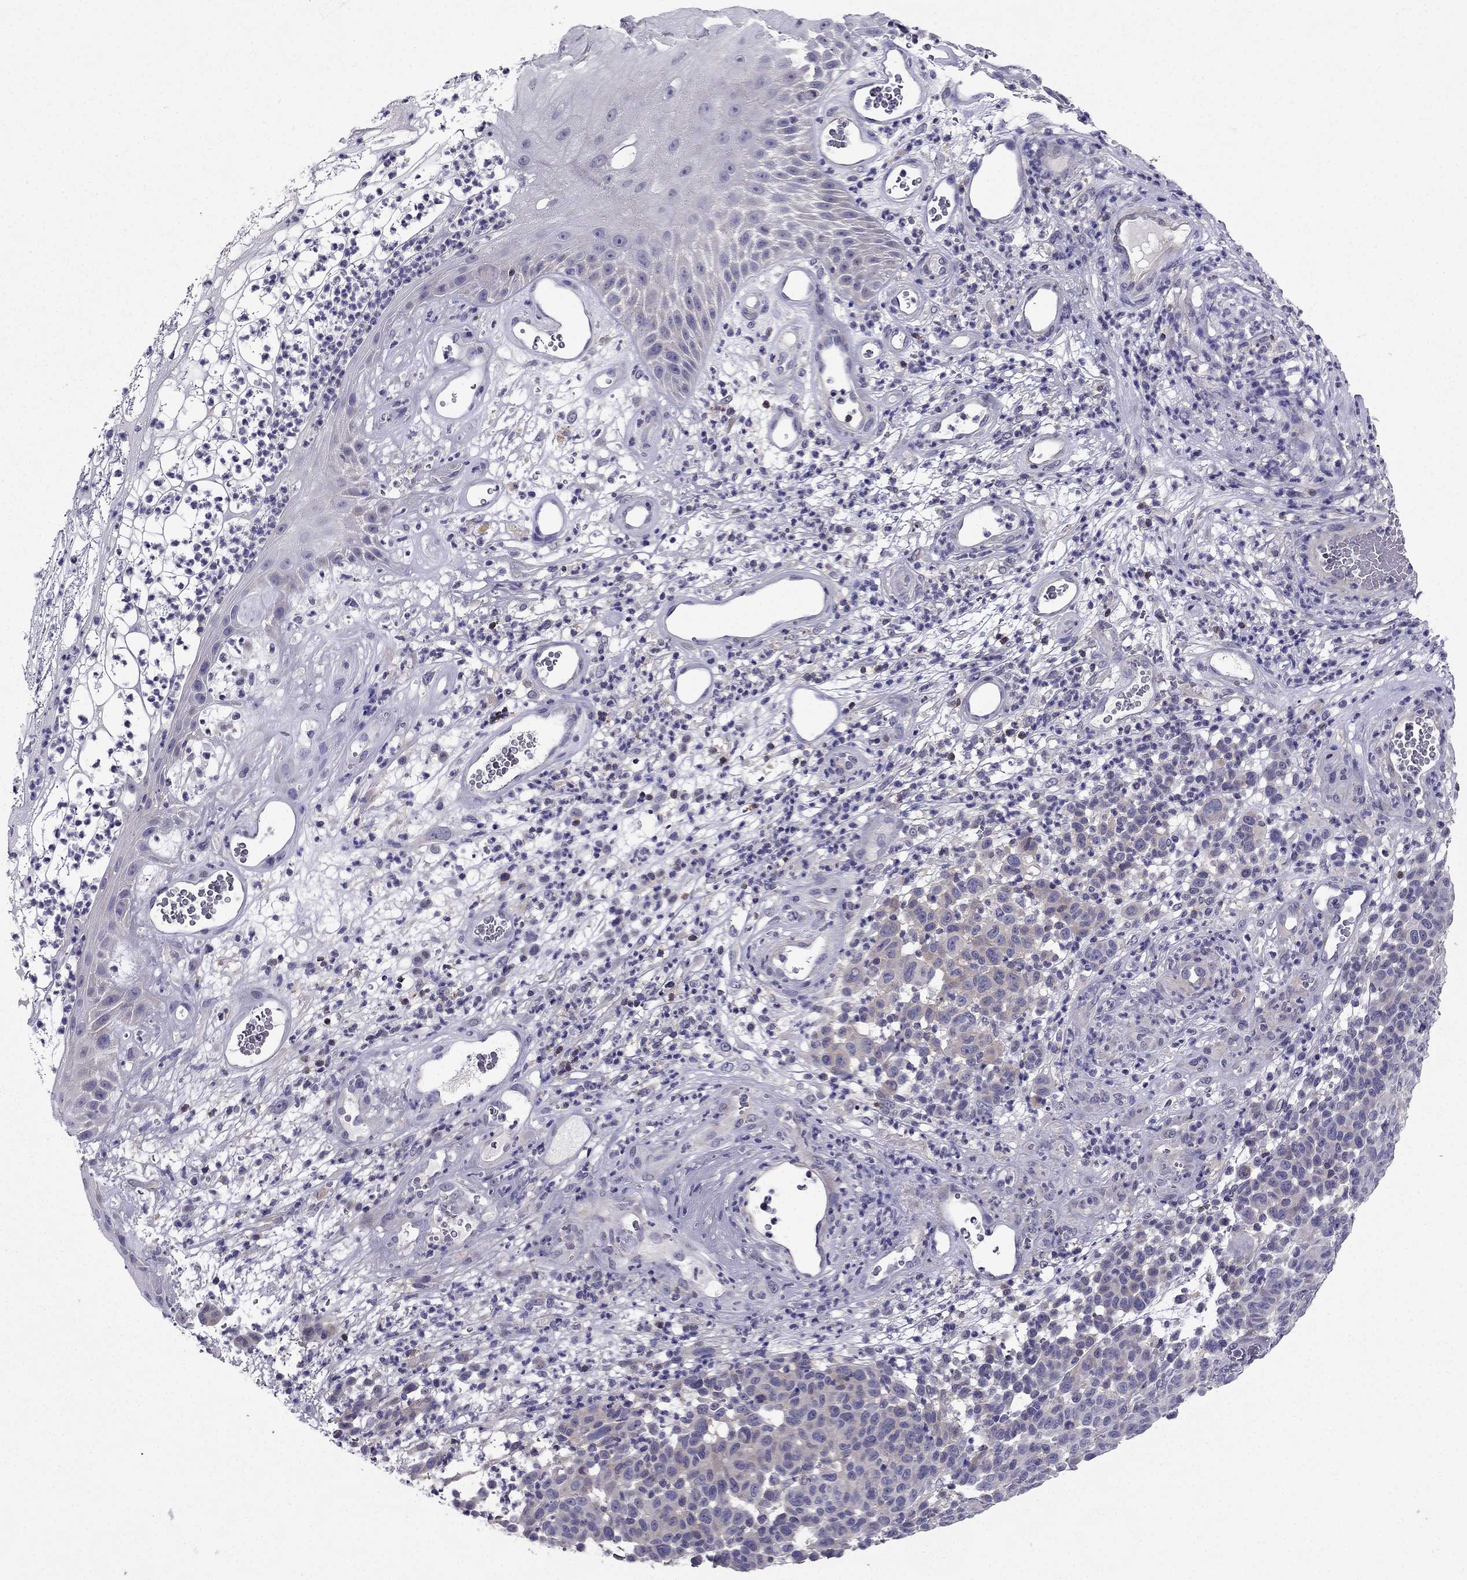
{"staining": {"intensity": "negative", "quantity": "none", "location": "none"}, "tissue": "melanoma", "cell_type": "Tumor cells", "image_type": "cancer", "snomed": [{"axis": "morphology", "description": "Malignant melanoma, NOS"}, {"axis": "topography", "description": "Skin"}], "caption": "A histopathology image of human malignant melanoma is negative for staining in tumor cells. Nuclei are stained in blue.", "gene": "AAK1", "patient": {"sex": "male", "age": 59}}